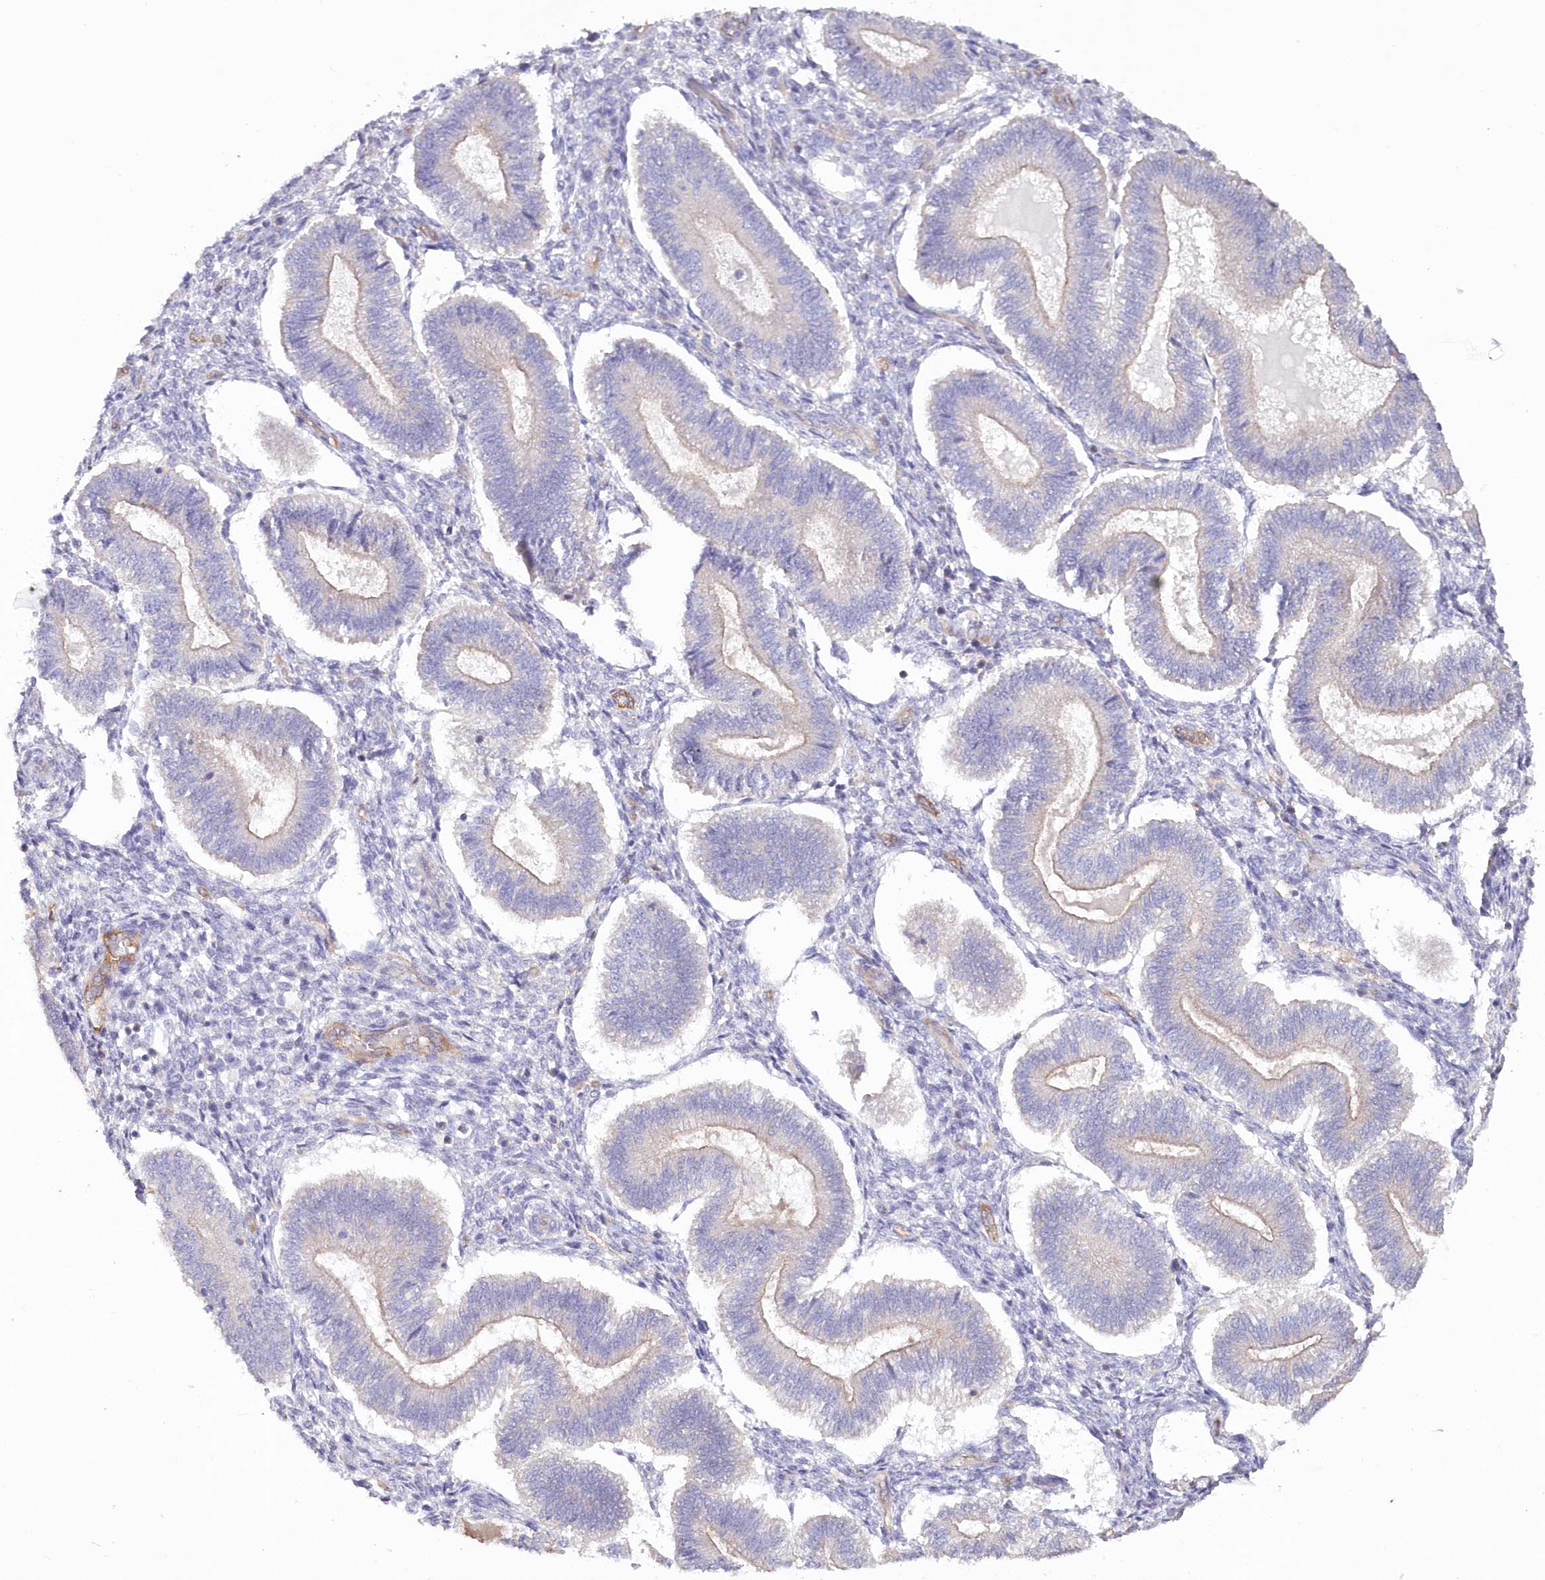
{"staining": {"intensity": "negative", "quantity": "none", "location": "none"}, "tissue": "endometrium", "cell_type": "Cells in endometrial stroma", "image_type": "normal", "snomed": [{"axis": "morphology", "description": "Normal tissue, NOS"}, {"axis": "topography", "description": "Endometrium"}], "caption": "Cells in endometrial stroma are negative for brown protein staining in normal endometrium. Nuclei are stained in blue.", "gene": "RAB11FIP5", "patient": {"sex": "female", "age": 25}}